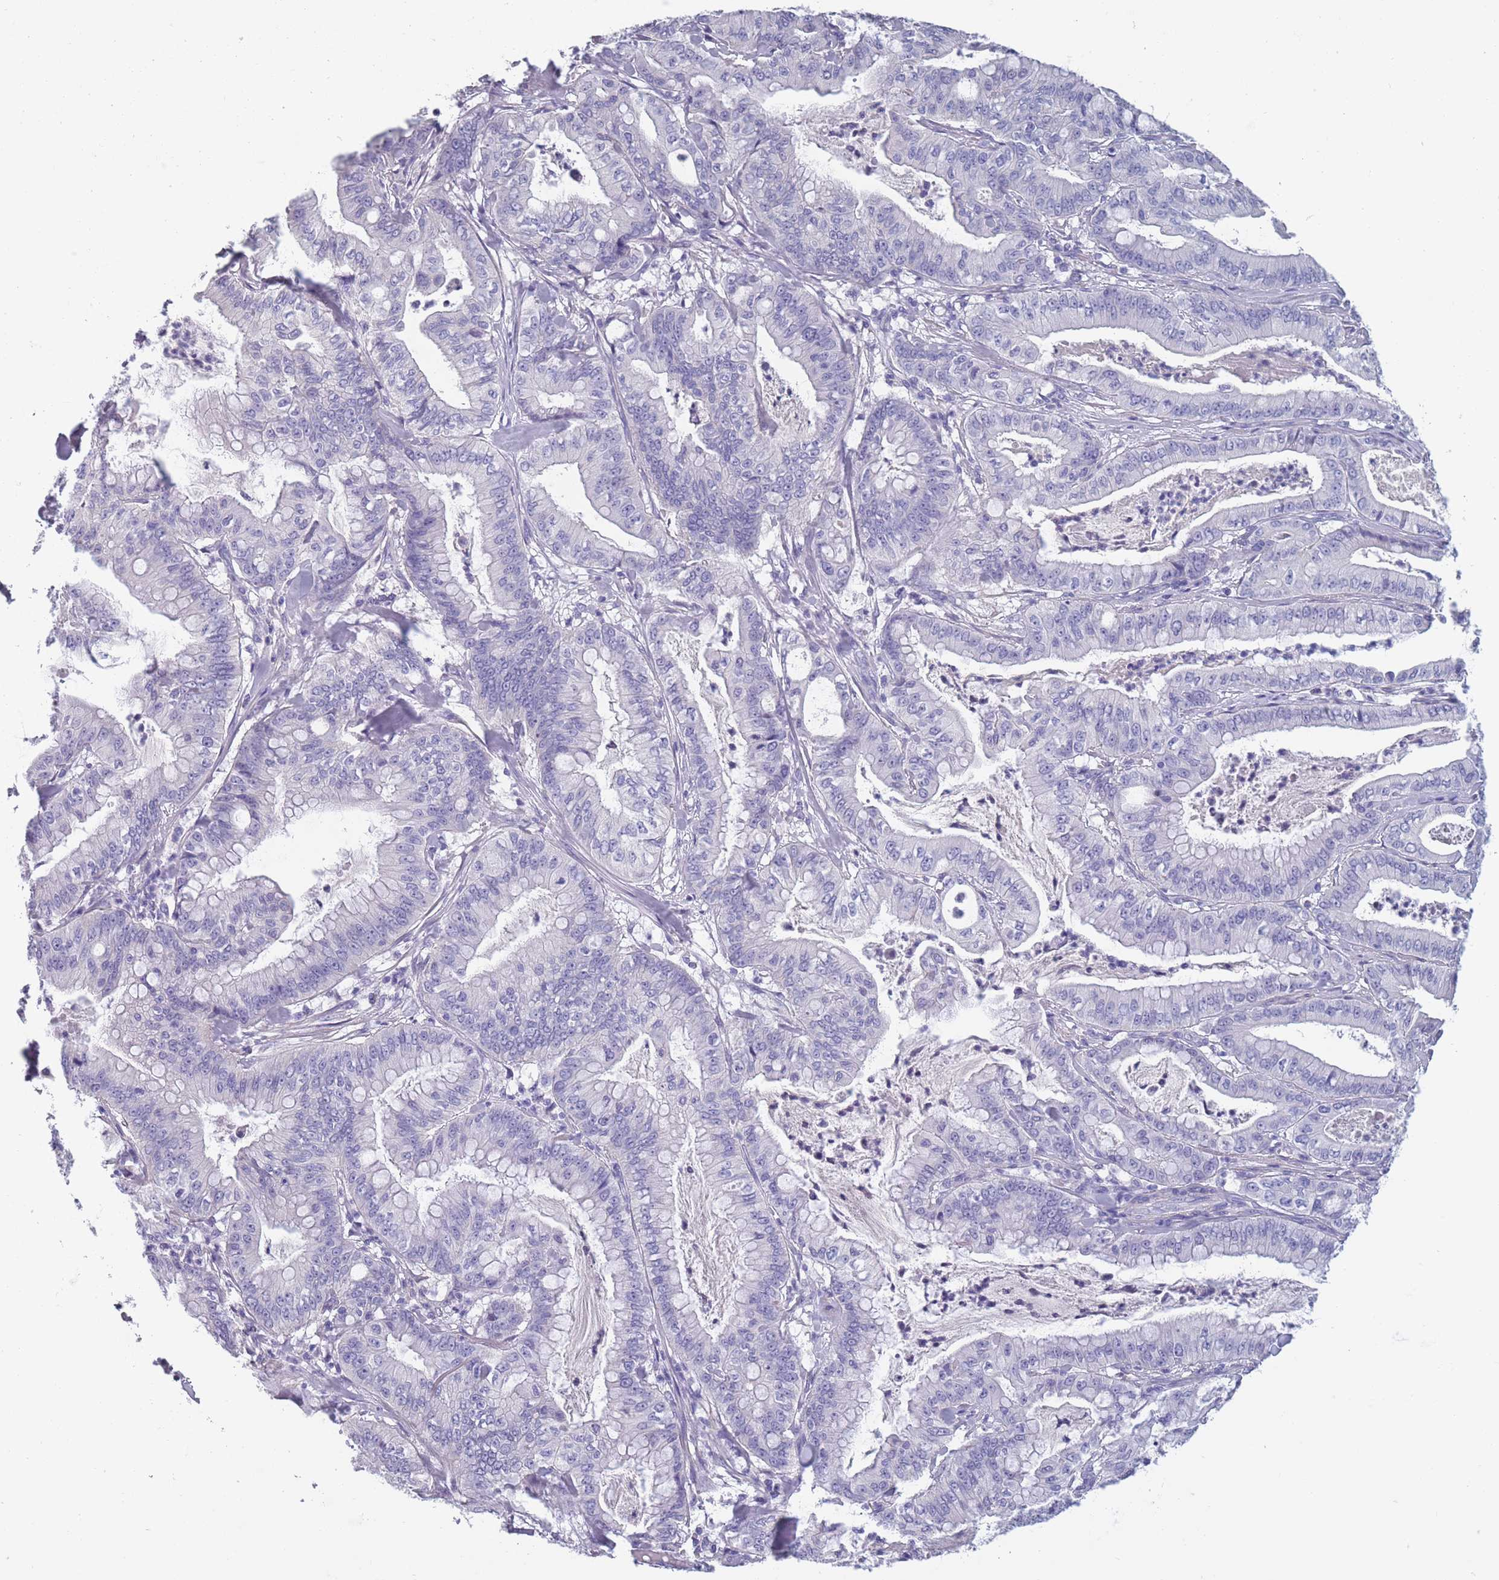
{"staining": {"intensity": "negative", "quantity": "none", "location": "none"}, "tissue": "pancreatic cancer", "cell_type": "Tumor cells", "image_type": "cancer", "snomed": [{"axis": "morphology", "description": "Adenocarcinoma, NOS"}, {"axis": "topography", "description": "Pancreas"}], "caption": "IHC photomicrograph of neoplastic tissue: human adenocarcinoma (pancreatic) stained with DAB shows no significant protein positivity in tumor cells.", "gene": "OR4C5", "patient": {"sex": "male", "age": 71}}